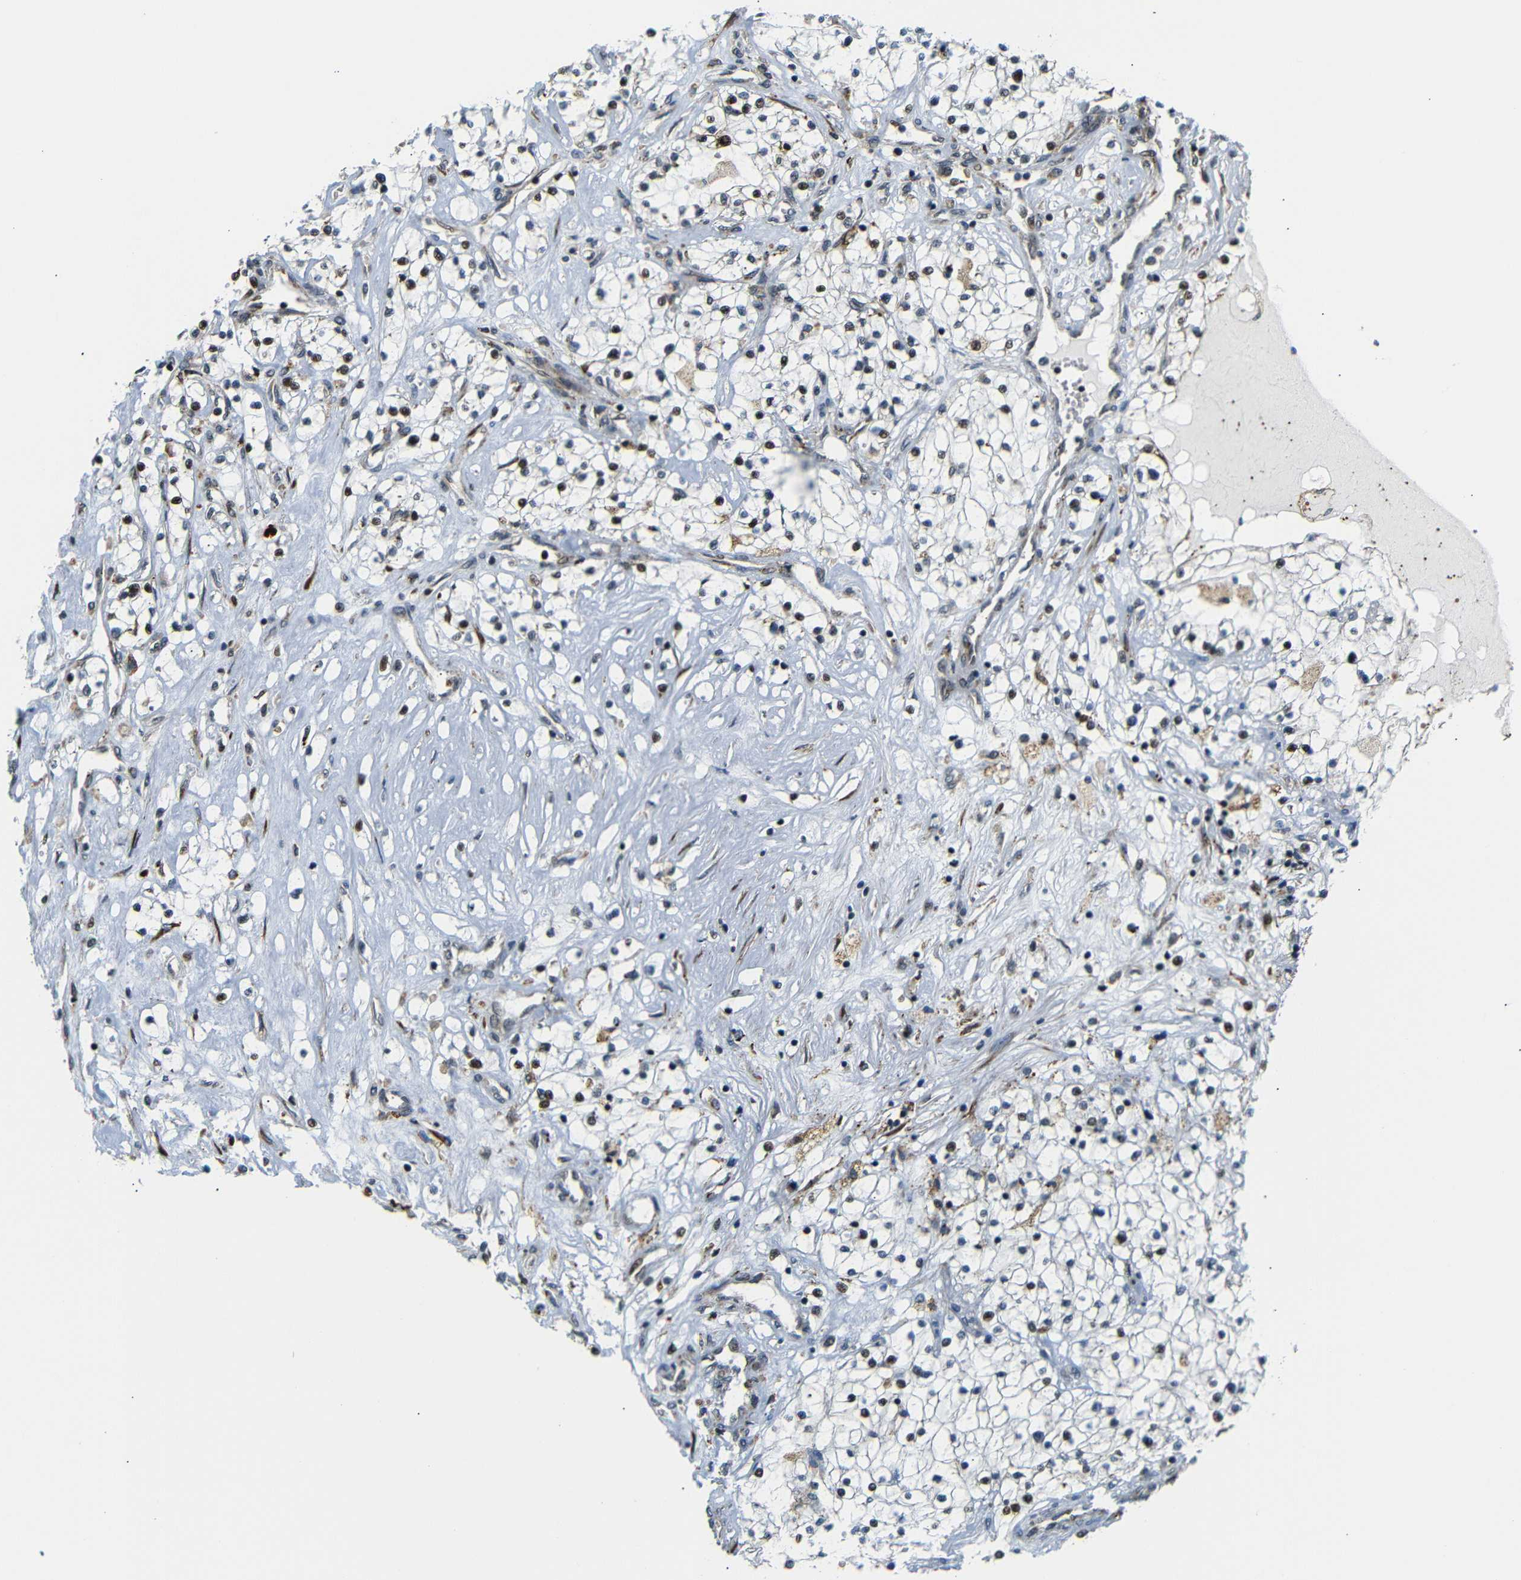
{"staining": {"intensity": "strong", "quantity": "<25%", "location": "nuclear"}, "tissue": "renal cancer", "cell_type": "Tumor cells", "image_type": "cancer", "snomed": [{"axis": "morphology", "description": "Adenocarcinoma, NOS"}, {"axis": "topography", "description": "Kidney"}], "caption": "A brown stain shows strong nuclear staining of a protein in adenocarcinoma (renal) tumor cells. Immunohistochemistry (ihc) stains the protein in brown and the nuclei are stained blue.", "gene": "SPCS2", "patient": {"sex": "male", "age": 68}}